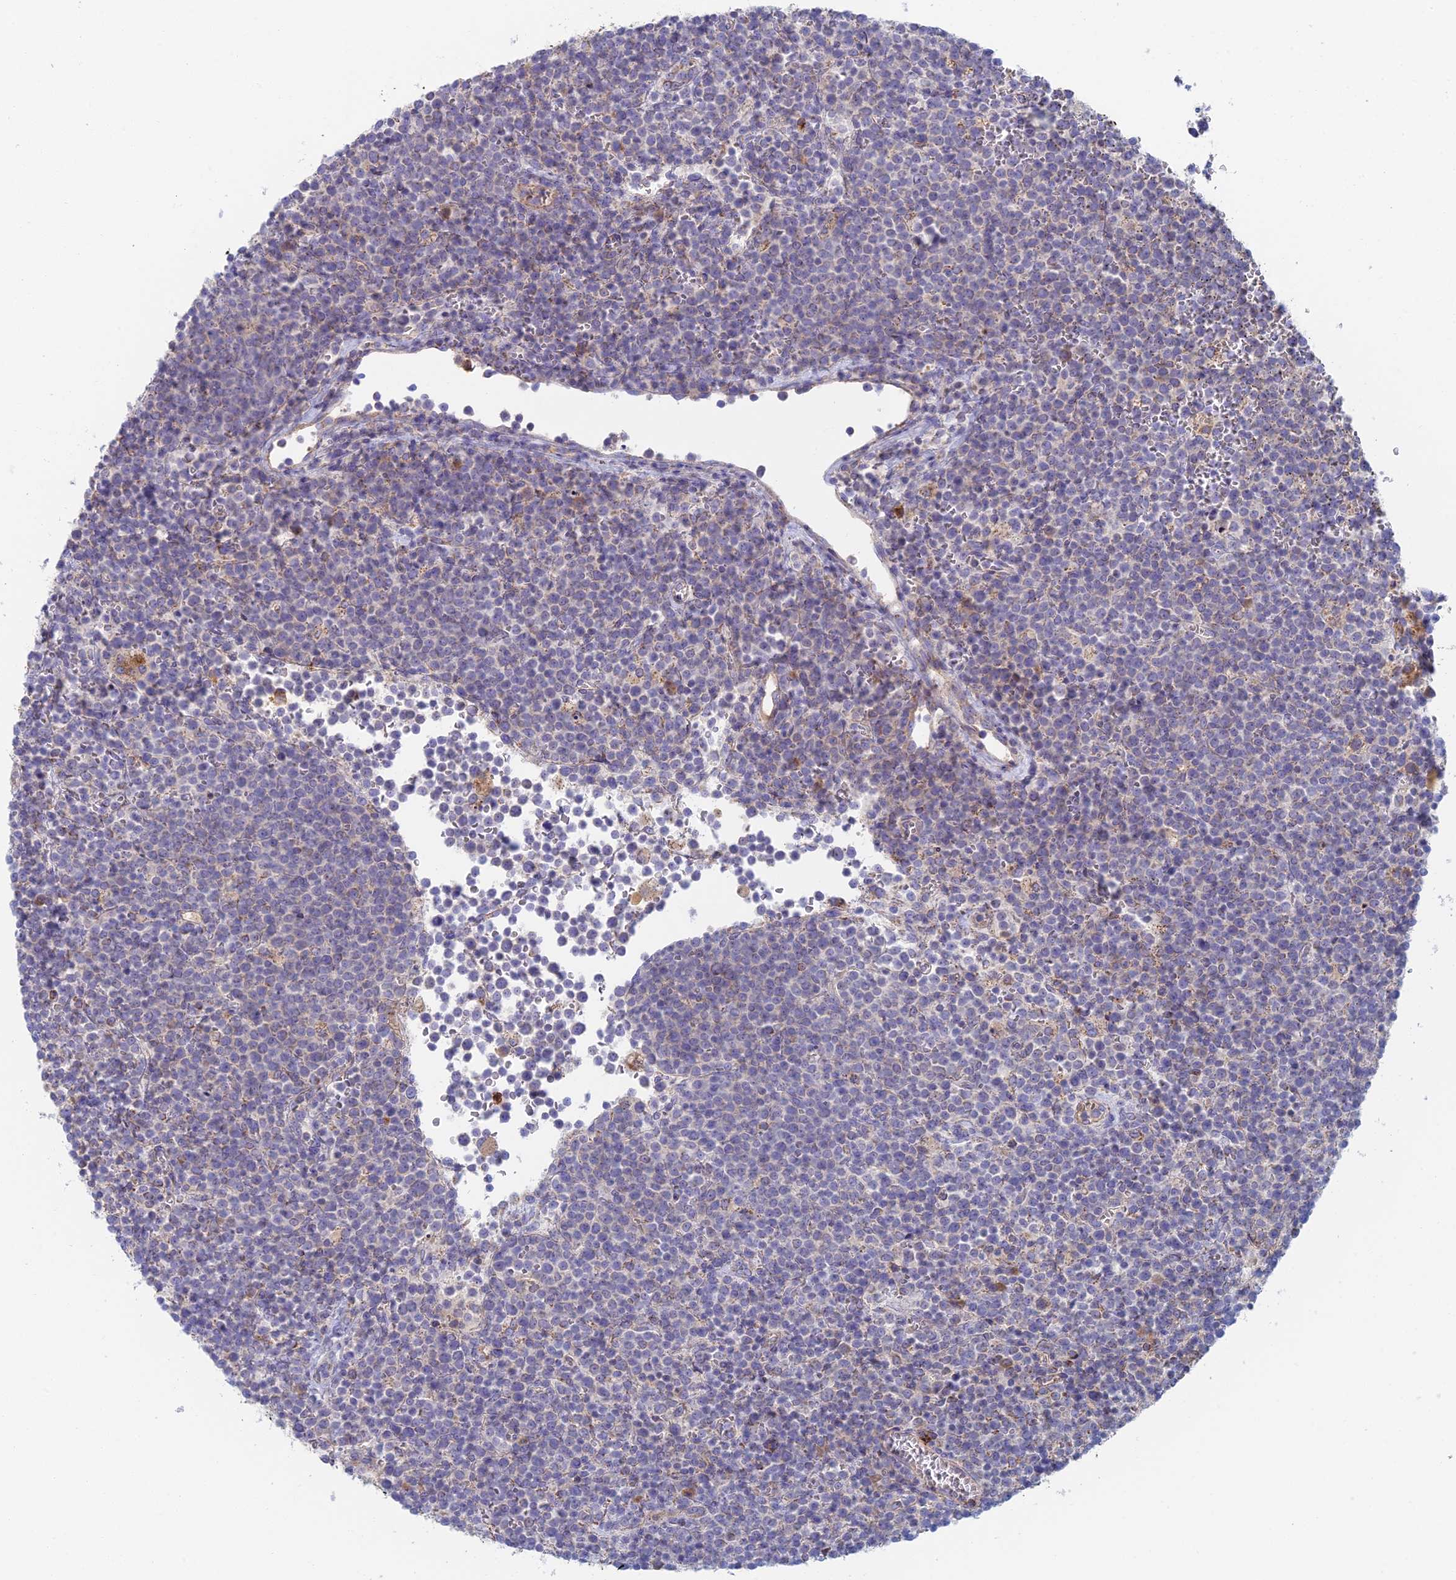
{"staining": {"intensity": "negative", "quantity": "none", "location": "none"}, "tissue": "lymphoma", "cell_type": "Tumor cells", "image_type": "cancer", "snomed": [{"axis": "morphology", "description": "Malignant lymphoma, non-Hodgkin's type, High grade"}, {"axis": "topography", "description": "Lymph node"}], "caption": "Human malignant lymphoma, non-Hodgkin's type (high-grade) stained for a protein using immunohistochemistry (IHC) demonstrates no positivity in tumor cells.", "gene": "IFTAP", "patient": {"sex": "male", "age": 61}}